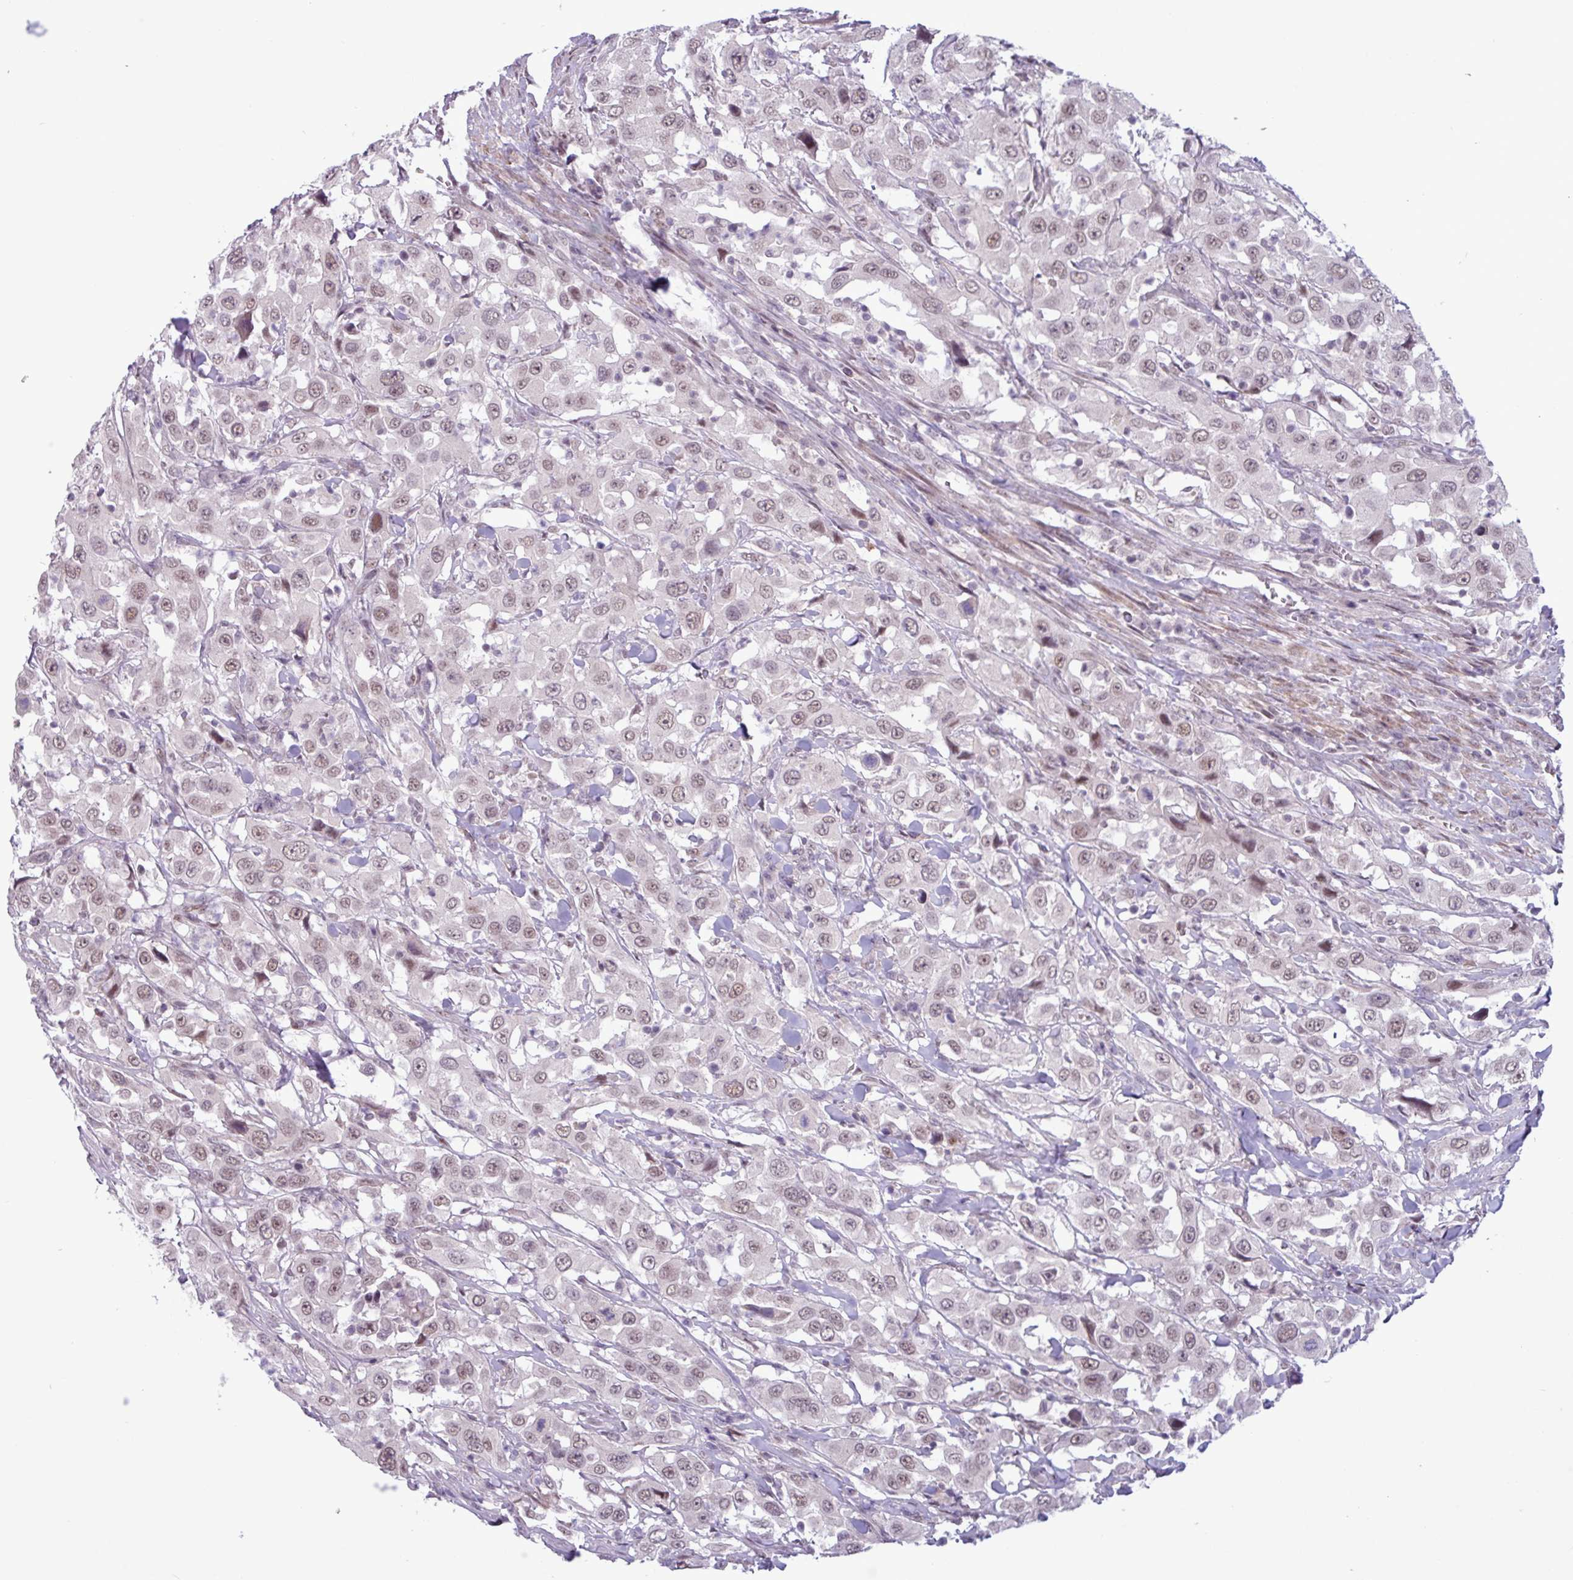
{"staining": {"intensity": "weak", "quantity": ">75%", "location": "nuclear"}, "tissue": "urothelial cancer", "cell_type": "Tumor cells", "image_type": "cancer", "snomed": [{"axis": "morphology", "description": "Urothelial carcinoma, High grade"}, {"axis": "topography", "description": "Urinary bladder"}], "caption": "Urothelial cancer stained with a protein marker exhibits weak staining in tumor cells.", "gene": "NOTCH2", "patient": {"sex": "male", "age": 61}}